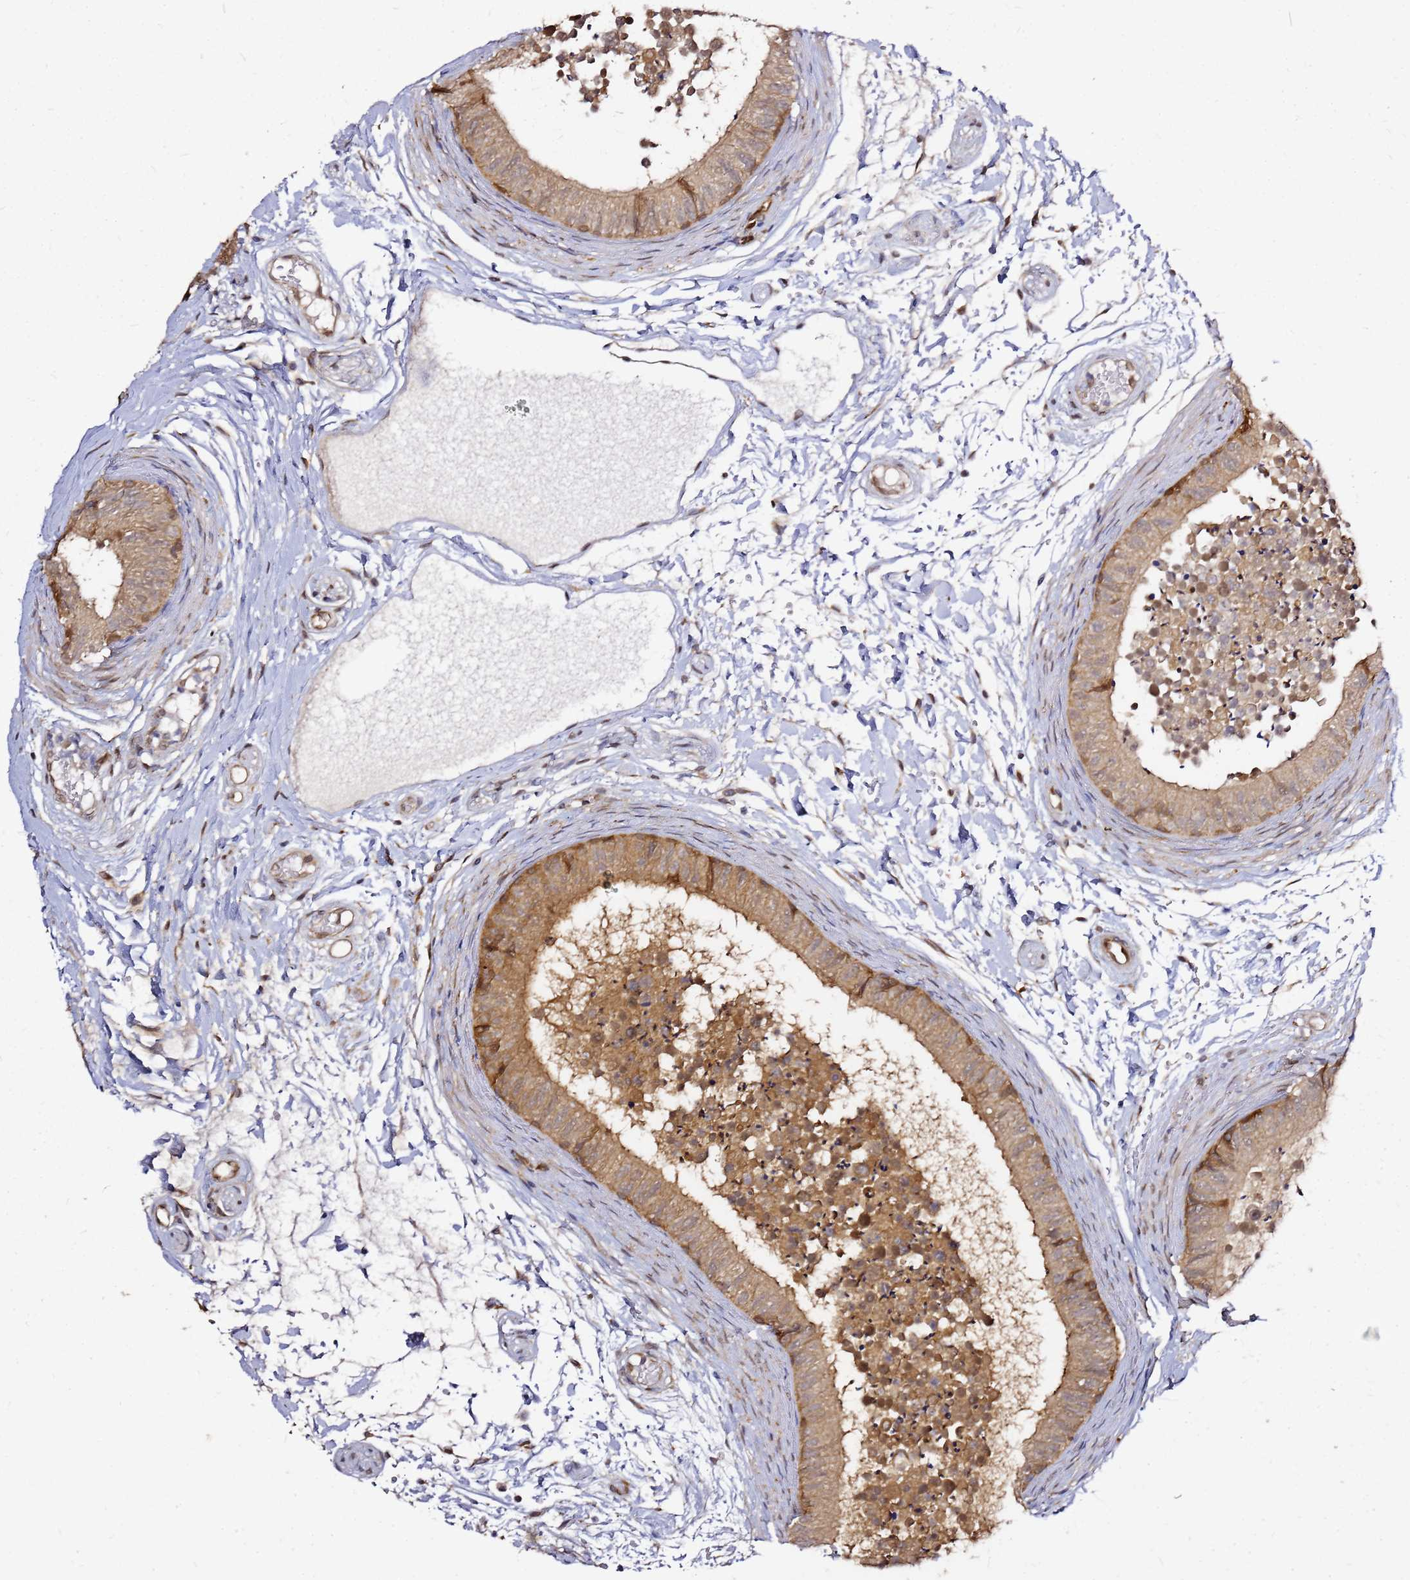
{"staining": {"intensity": "moderate", "quantity": ">75%", "location": "cytoplasmic/membranous"}, "tissue": "epididymis", "cell_type": "Glandular cells", "image_type": "normal", "snomed": [{"axis": "morphology", "description": "Normal tissue, NOS"}, {"axis": "topography", "description": "Epididymis"}], "caption": "Immunohistochemistry micrograph of benign epididymis: epididymis stained using immunohistochemistry displays medium levels of moderate protein expression localized specifically in the cytoplasmic/membranous of glandular cells, appearing as a cytoplasmic/membranous brown color.", "gene": "NUDT14", "patient": {"sex": "male", "age": 15}}